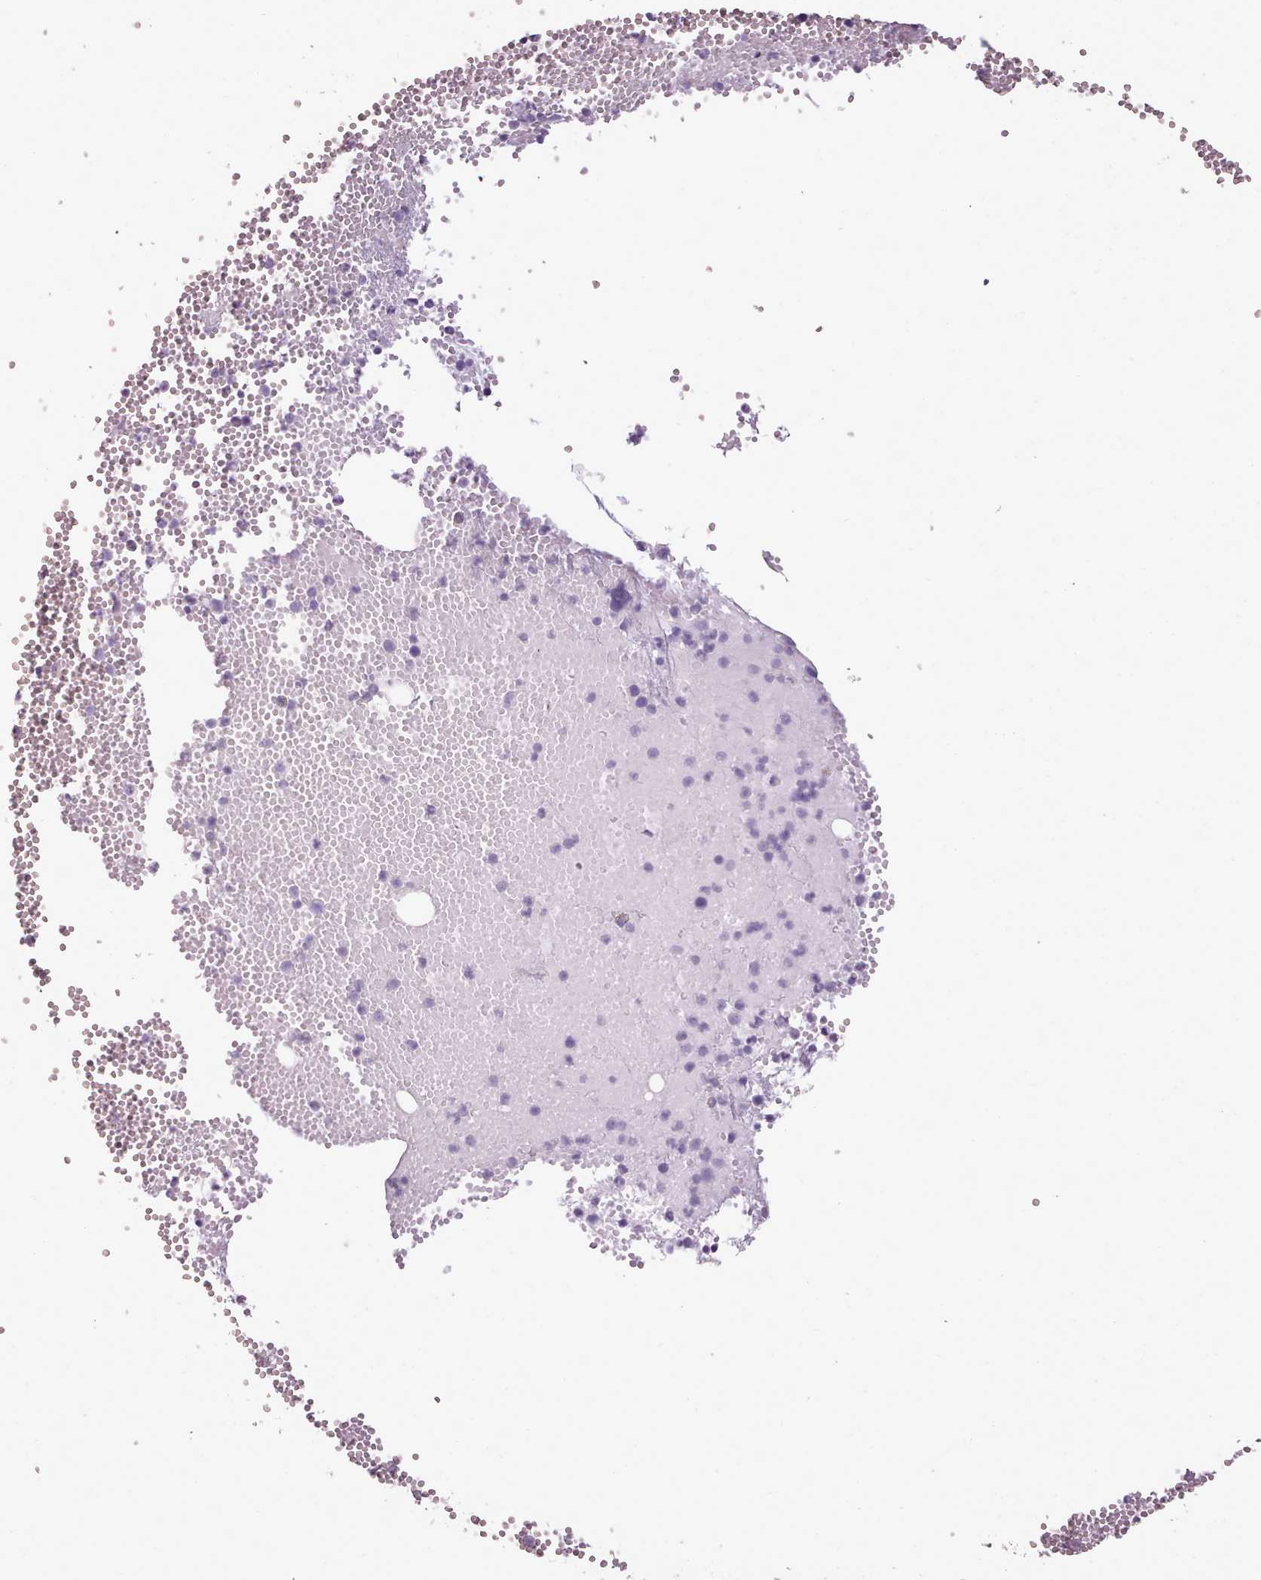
{"staining": {"intensity": "negative", "quantity": "none", "location": "none"}, "tissue": "bone marrow", "cell_type": "Hematopoietic cells", "image_type": "normal", "snomed": [{"axis": "morphology", "description": "Normal tissue, NOS"}, {"axis": "topography", "description": "Bone marrow"}], "caption": "Hematopoietic cells are negative for brown protein staining in normal bone marrow.", "gene": "PPP3R1", "patient": {"sex": "female", "age": 77}}